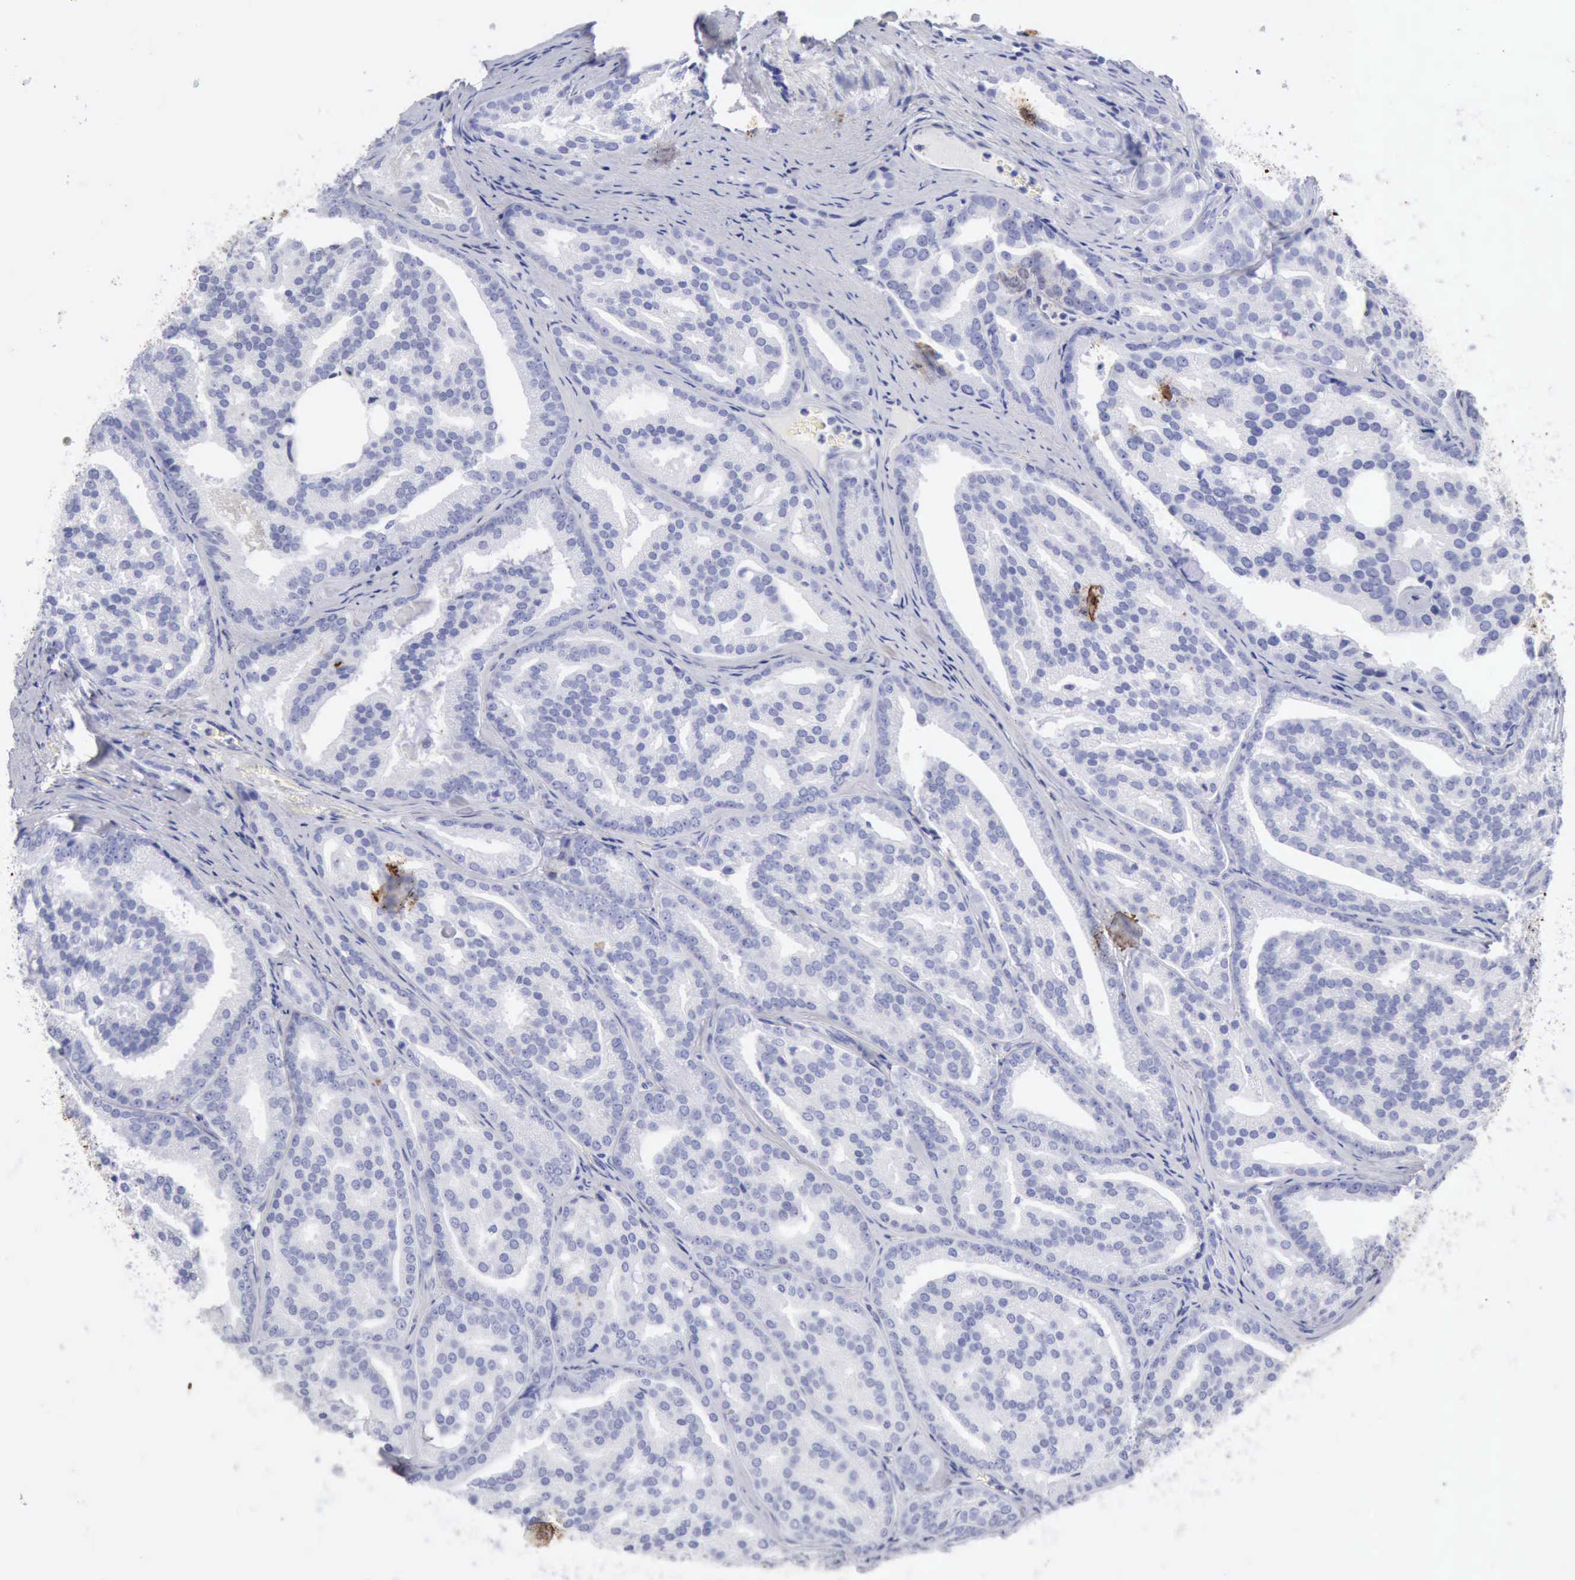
{"staining": {"intensity": "negative", "quantity": "none", "location": "none"}, "tissue": "prostate cancer", "cell_type": "Tumor cells", "image_type": "cancer", "snomed": [{"axis": "morphology", "description": "Adenocarcinoma, High grade"}, {"axis": "topography", "description": "Prostate"}], "caption": "Immunohistochemistry (IHC) of prostate adenocarcinoma (high-grade) displays no positivity in tumor cells.", "gene": "KRT5", "patient": {"sex": "male", "age": 64}}